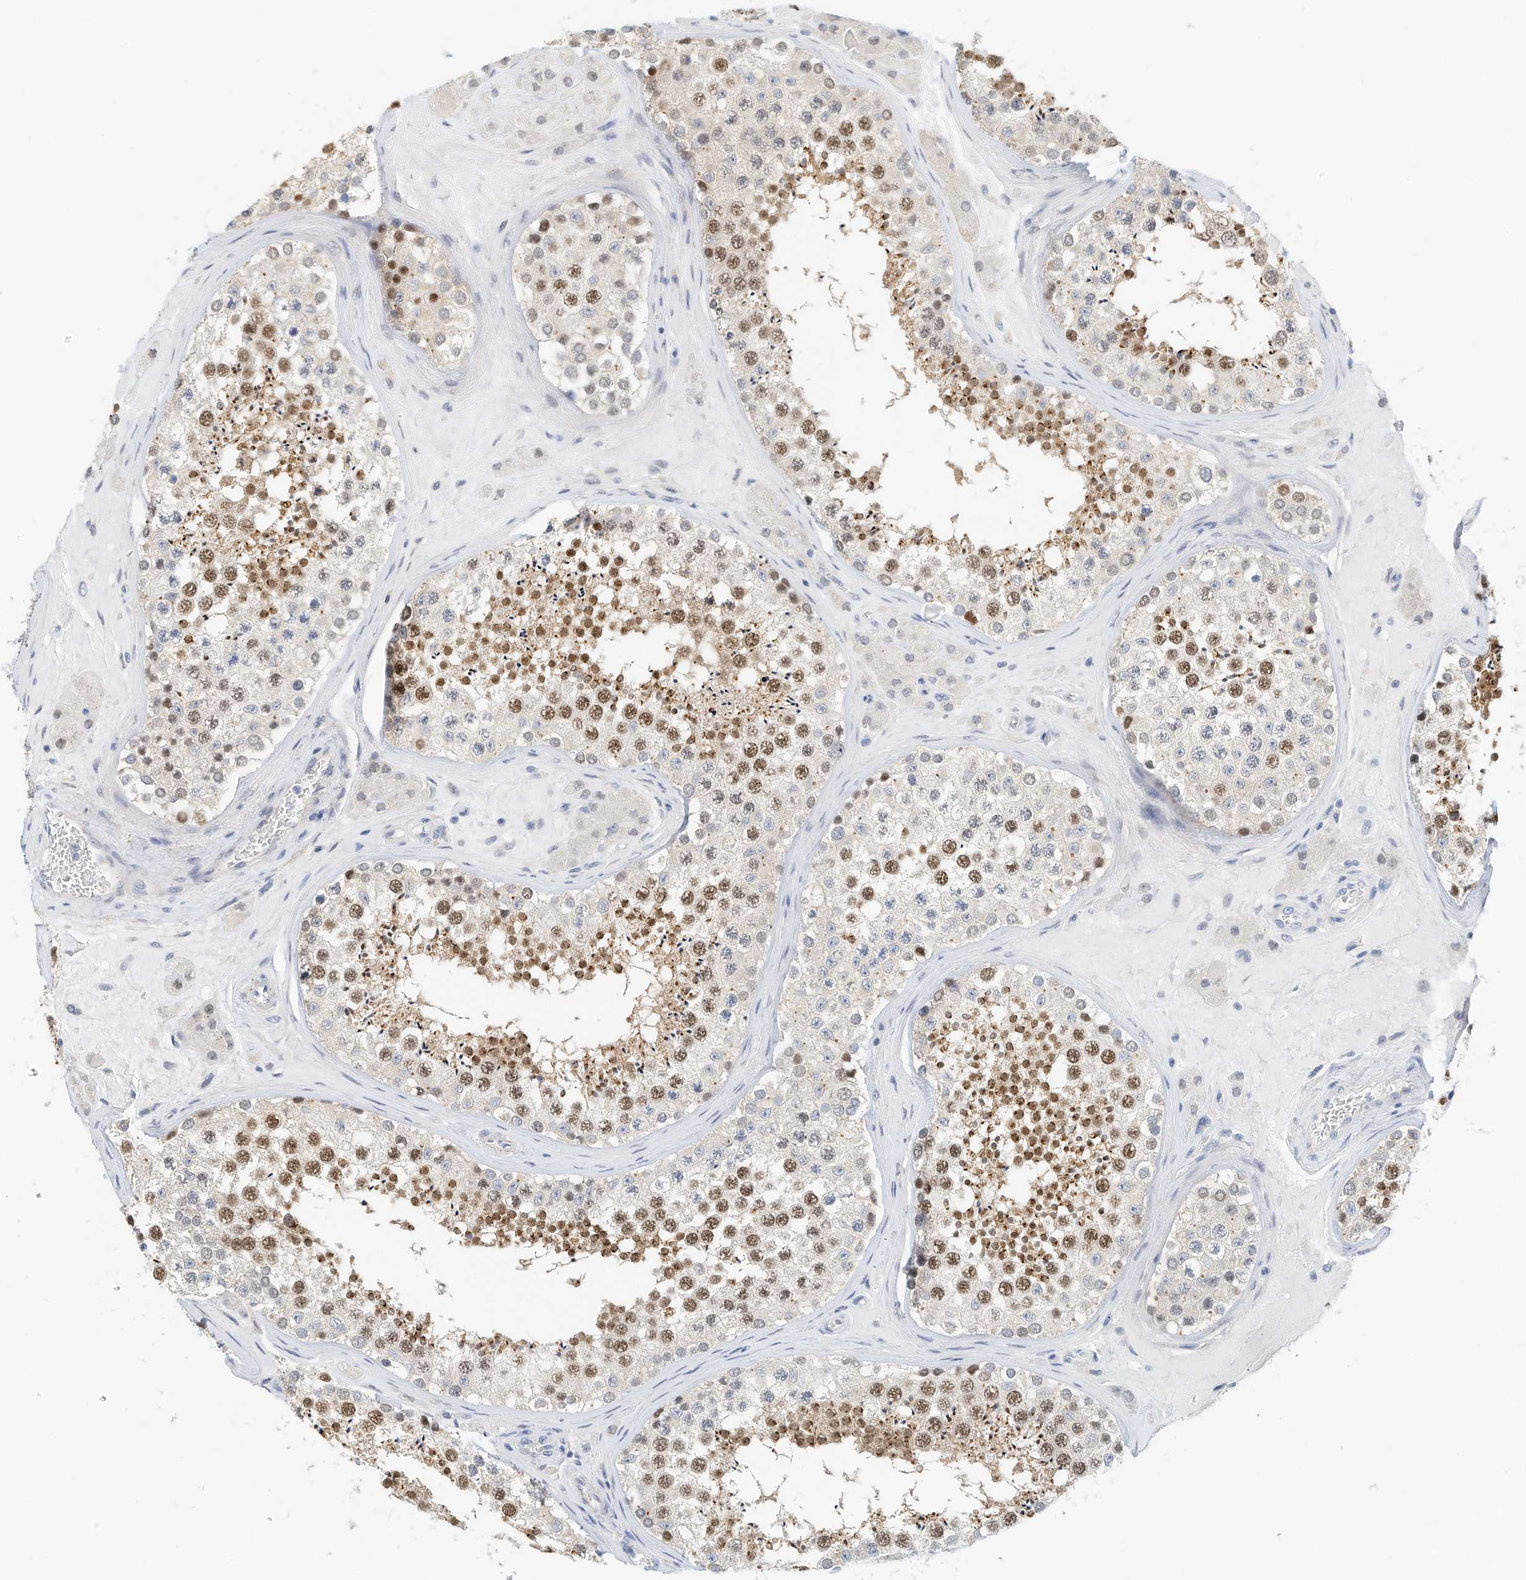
{"staining": {"intensity": "moderate", "quantity": "25%-75%", "location": "cytoplasmic/membranous,nuclear"}, "tissue": "testis", "cell_type": "Cells in seminiferous ducts", "image_type": "normal", "snomed": [{"axis": "morphology", "description": "Normal tissue, NOS"}, {"axis": "topography", "description": "Testis"}], "caption": "There is medium levels of moderate cytoplasmic/membranous,nuclear expression in cells in seminiferous ducts of benign testis, as demonstrated by immunohistochemical staining (brown color).", "gene": "ARHGAP28", "patient": {"sex": "male", "age": 46}}